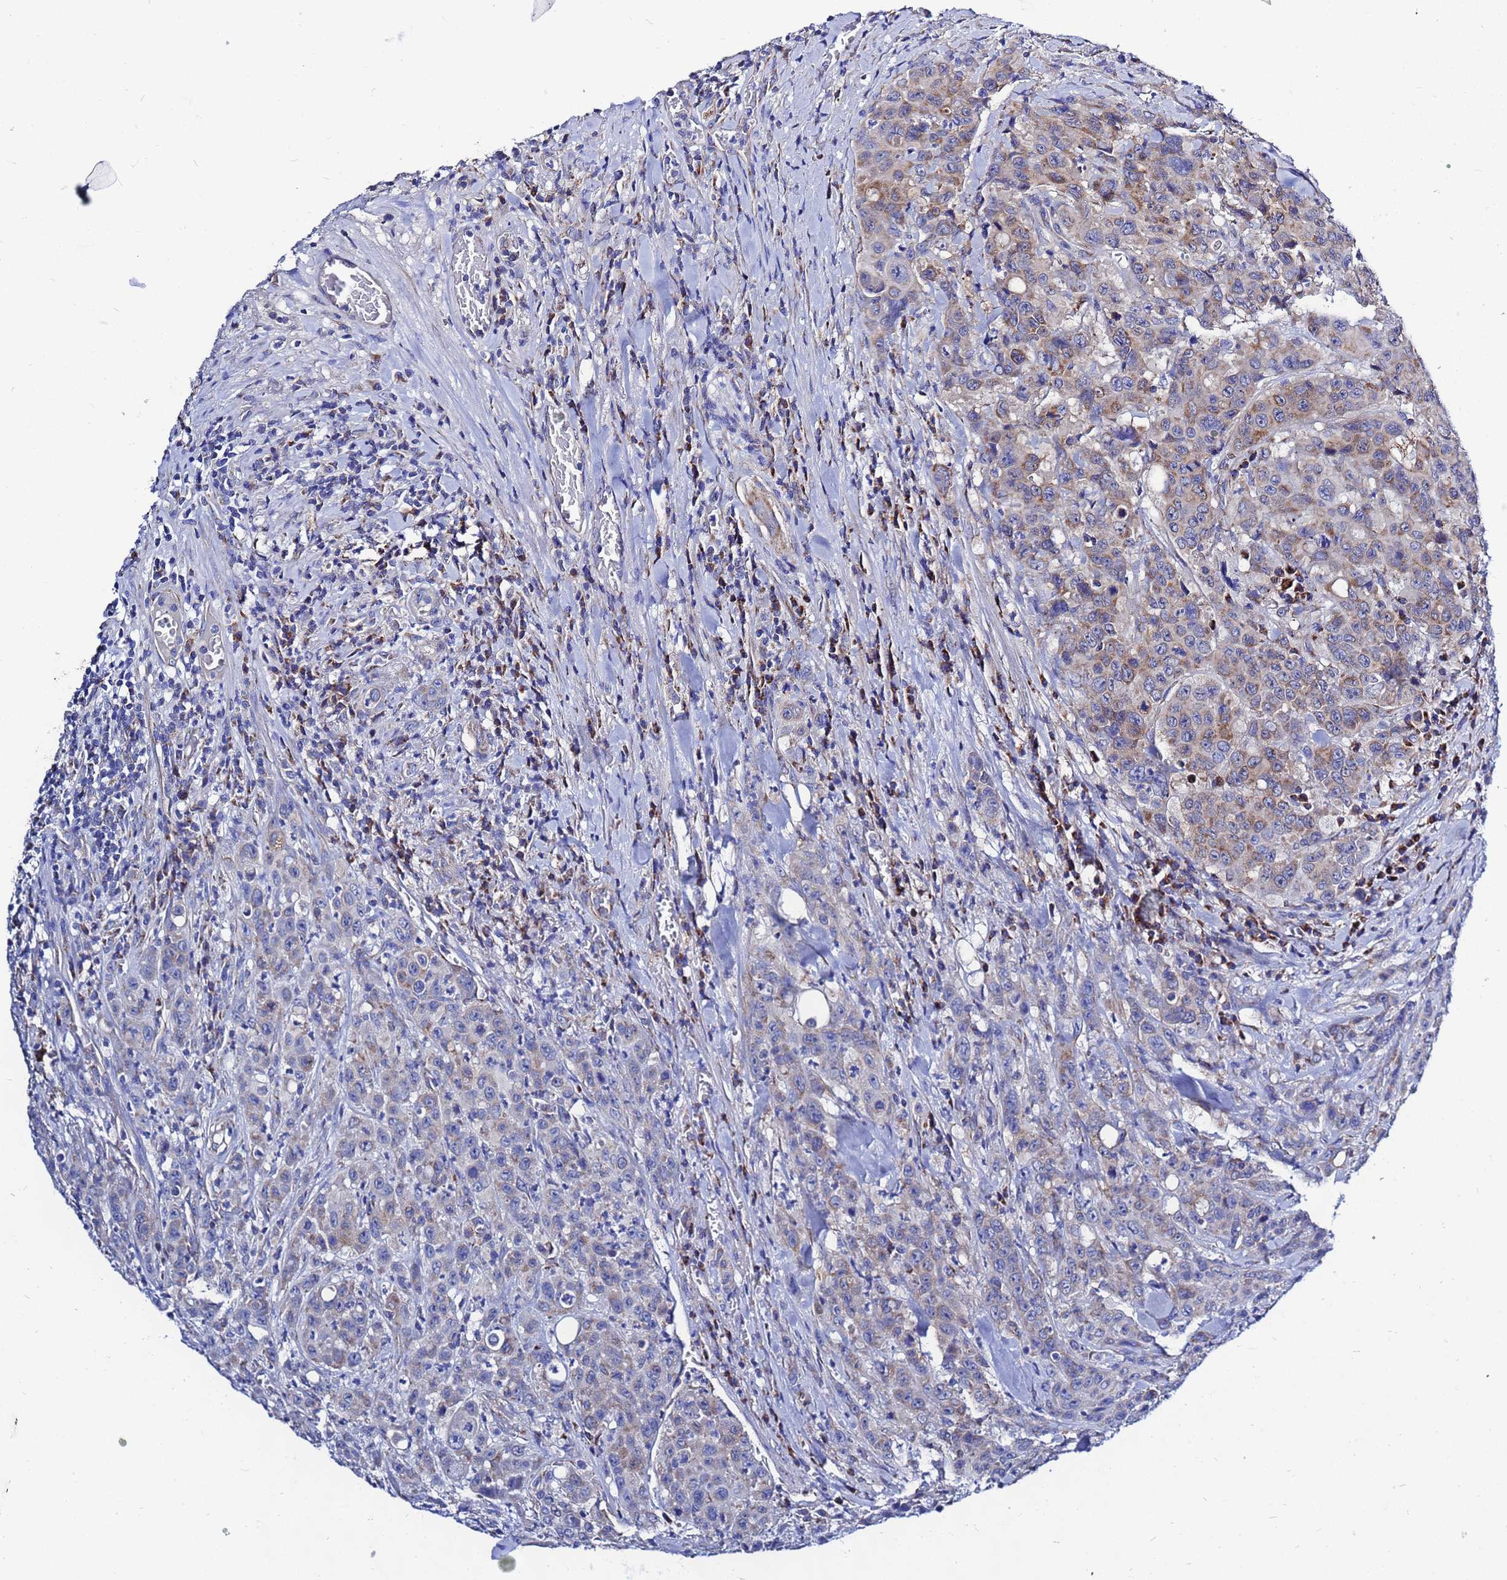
{"staining": {"intensity": "weak", "quantity": "25%-75%", "location": "cytoplasmic/membranous"}, "tissue": "colorectal cancer", "cell_type": "Tumor cells", "image_type": "cancer", "snomed": [{"axis": "morphology", "description": "Adenocarcinoma, NOS"}, {"axis": "topography", "description": "Colon"}], "caption": "An IHC histopathology image of neoplastic tissue is shown. Protein staining in brown labels weak cytoplasmic/membranous positivity in colorectal cancer (adenocarcinoma) within tumor cells.", "gene": "FAHD2A", "patient": {"sex": "male", "age": 62}}